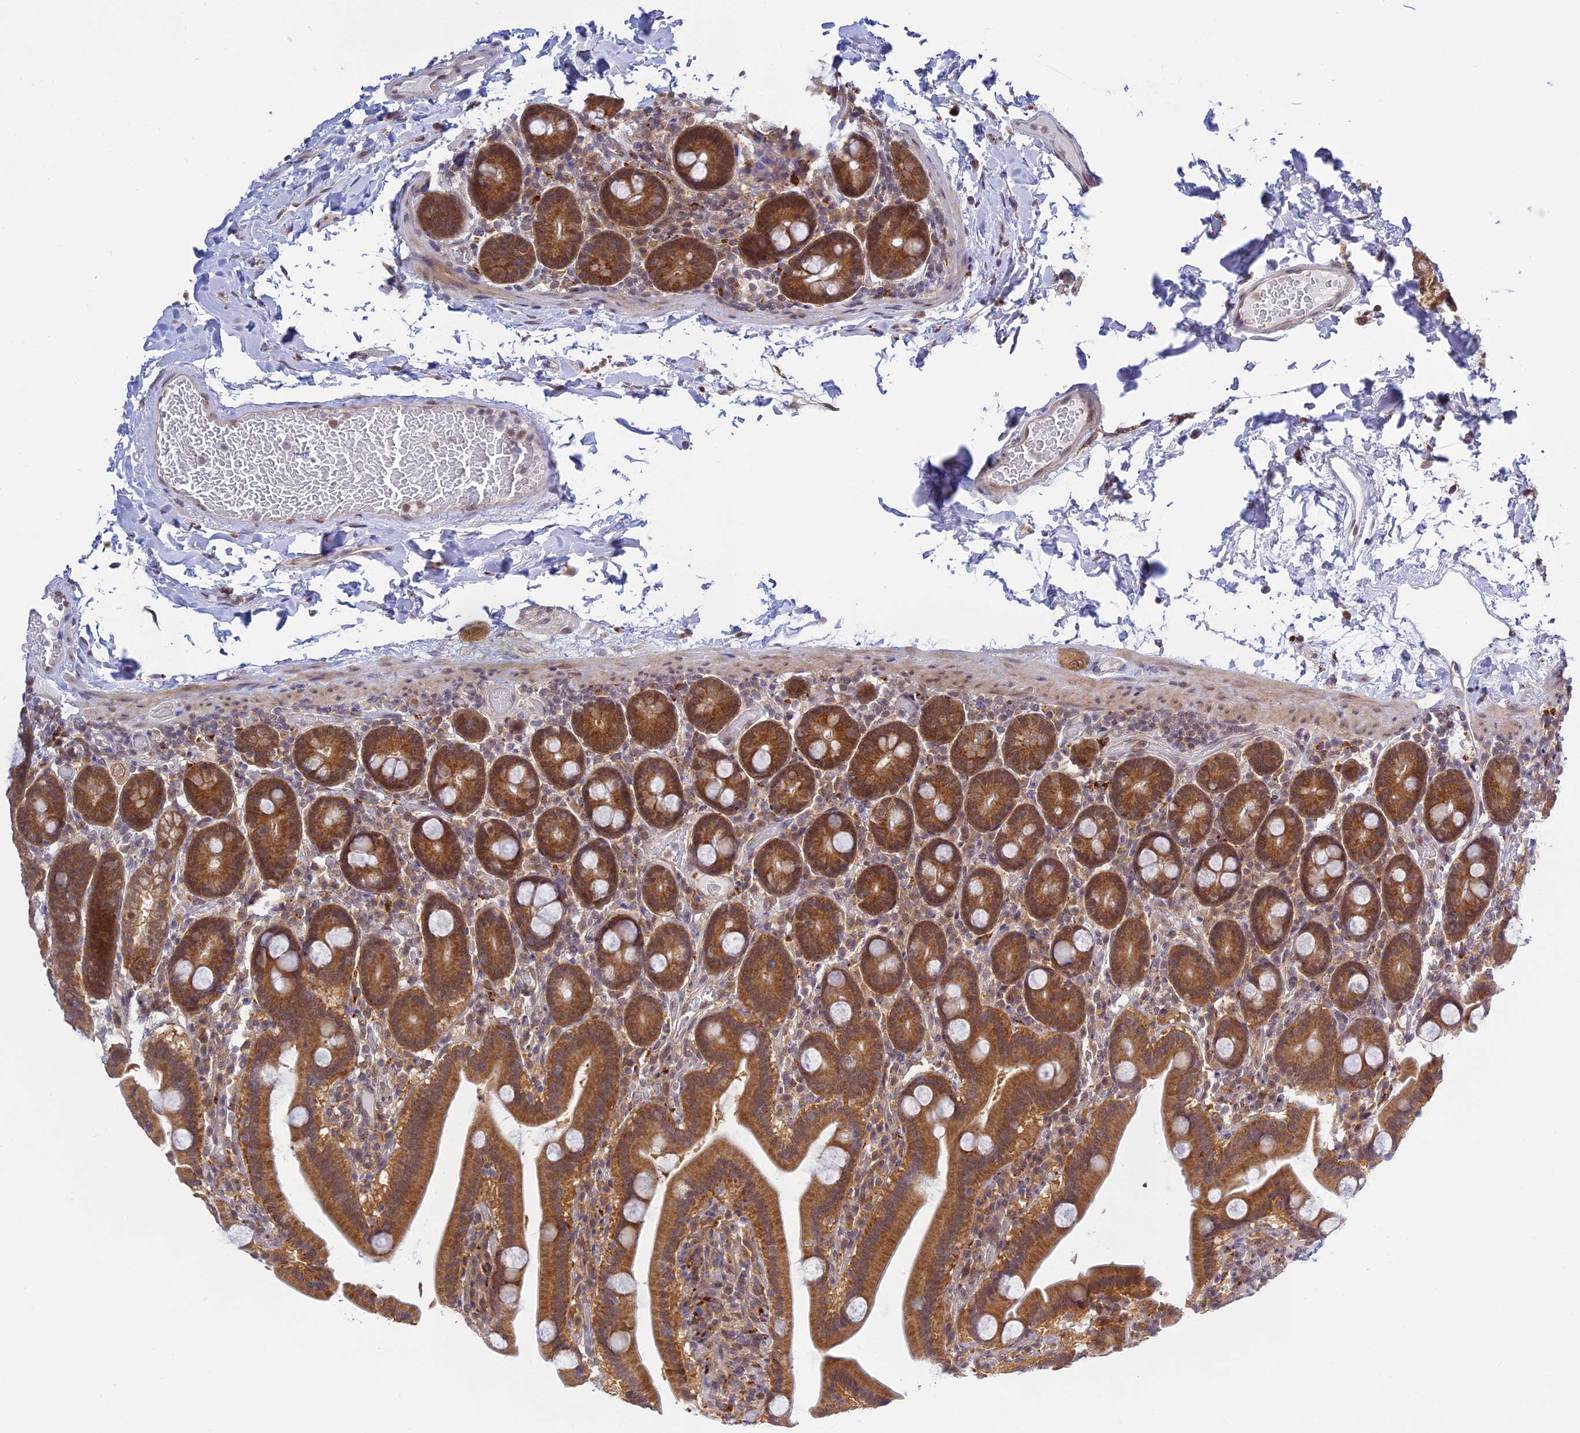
{"staining": {"intensity": "moderate", "quantity": ">75%", "location": "cytoplasmic/membranous"}, "tissue": "duodenum", "cell_type": "Glandular cells", "image_type": "normal", "snomed": [{"axis": "morphology", "description": "Normal tissue, NOS"}, {"axis": "topography", "description": "Duodenum"}], "caption": "Duodenum stained with immunohistochemistry (IHC) exhibits moderate cytoplasmic/membranous positivity in about >75% of glandular cells. (DAB IHC, brown staining for protein, blue staining for nuclei).", "gene": "SKIC8", "patient": {"sex": "male", "age": 55}}